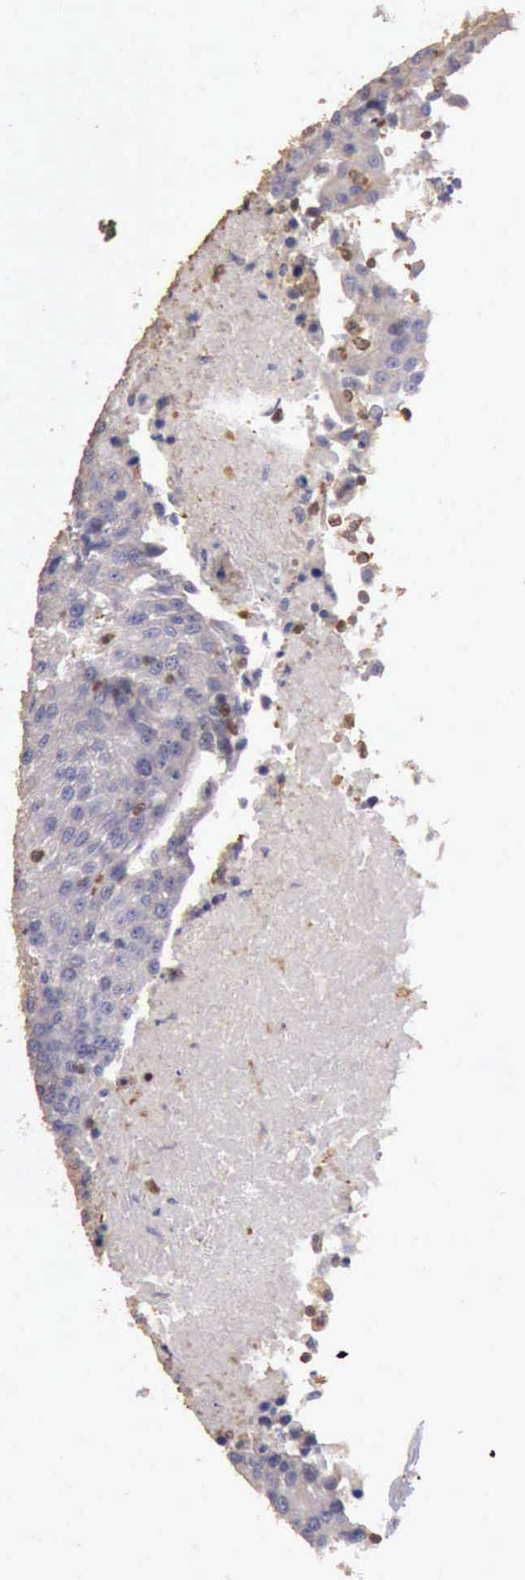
{"staining": {"intensity": "weak", "quantity": "25%-75%", "location": "cytoplasmic/membranous"}, "tissue": "urothelial cancer", "cell_type": "Tumor cells", "image_type": "cancer", "snomed": [{"axis": "morphology", "description": "Urothelial carcinoma, High grade"}, {"axis": "topography", "description": "Urinary bladder"}], "caption": "Immunohistochemical staining of urothelial cancer exhibits low levels of weak cytoplasmic/membranous staining in approximately 25%-75% of tumor cells.", "gene": "ARHGAP4", "patient": {"sex": "female", "age": 85}}